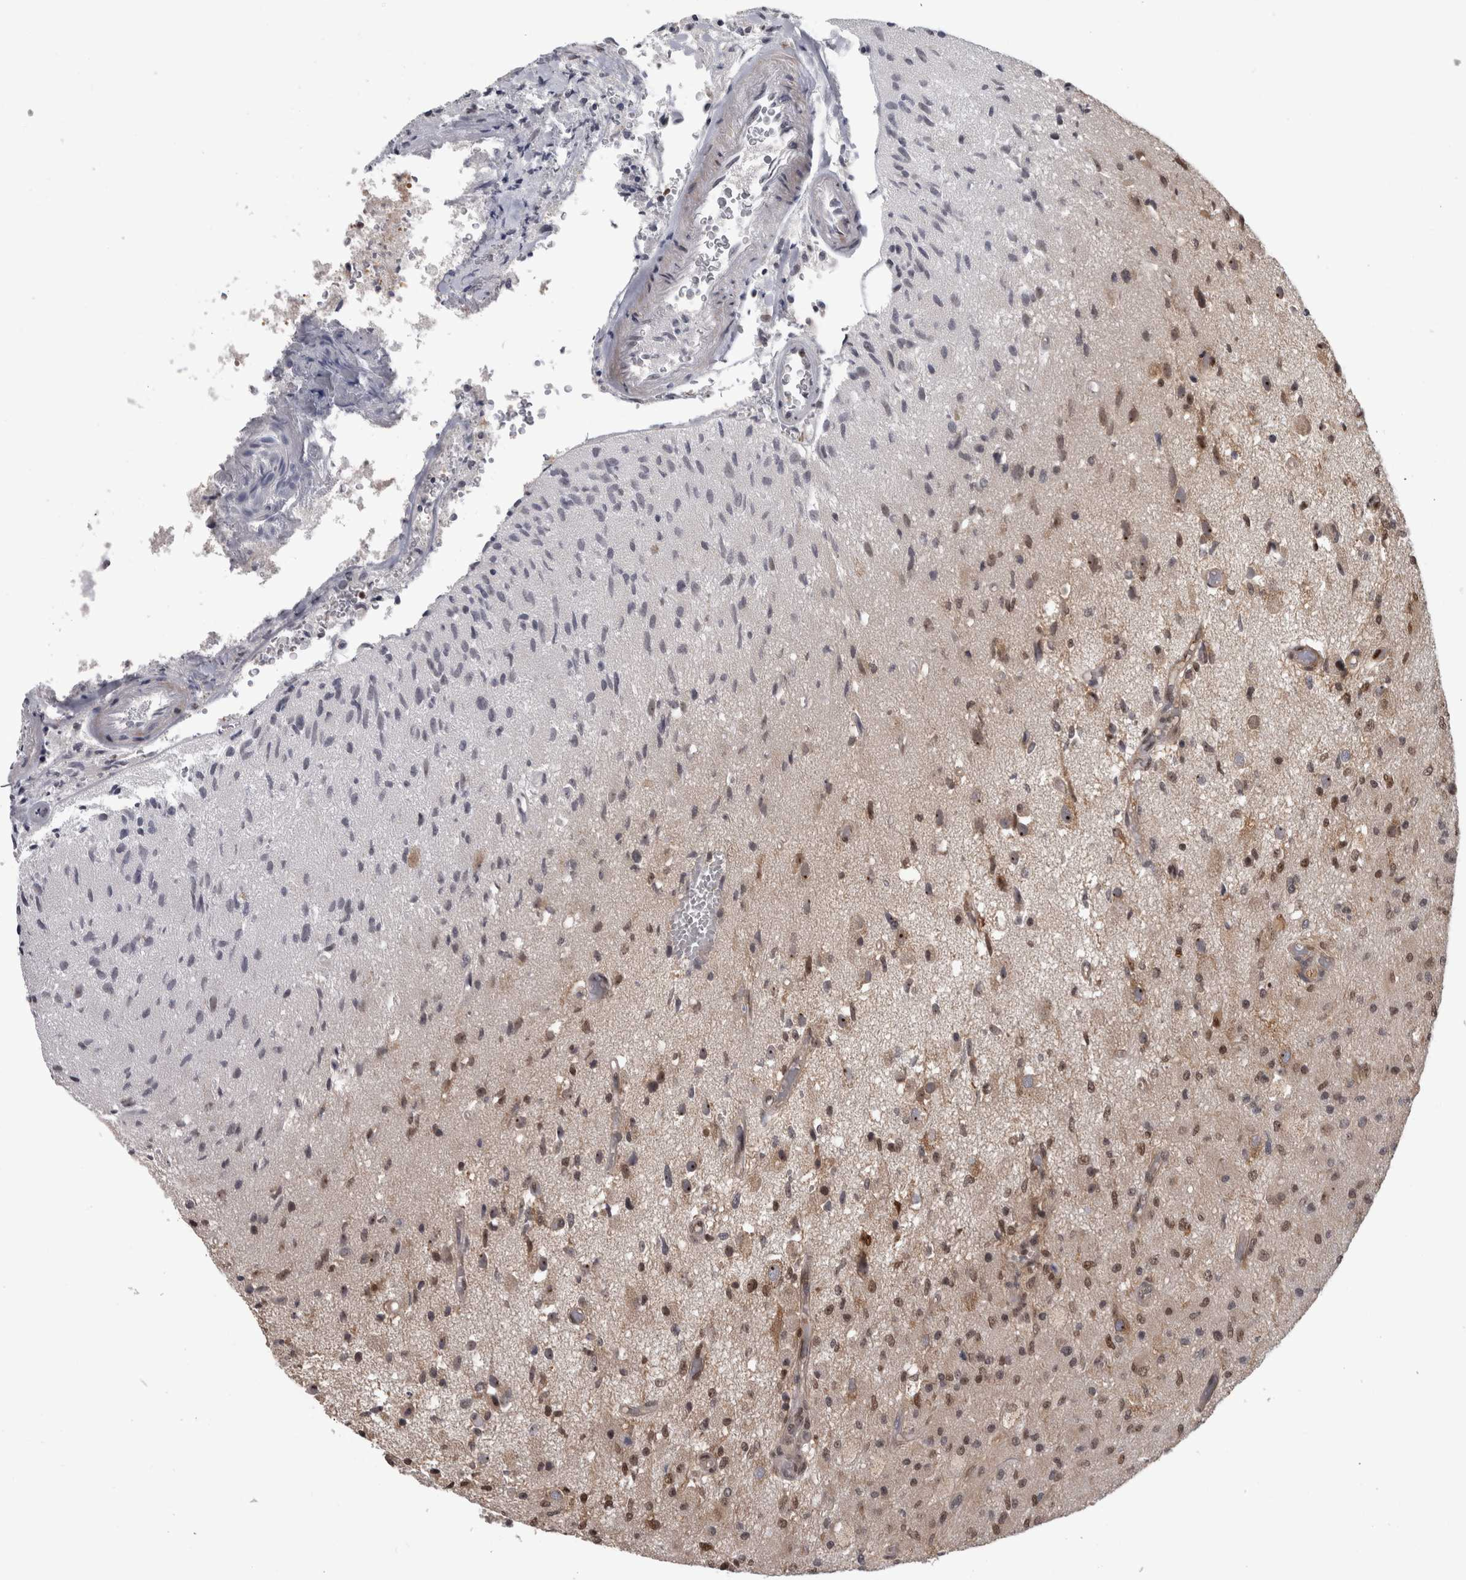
{"staining": {"intensity": "moderate", "quantity": "25%-75%", "location": "nuclear"}, "tissue": "glioma", "cell_type": "Tumor cells", "image_type": "cancer", "snomed": [{"axis": "morphology", "description": "Normal tissue, NOS"}, {"axis": "morphology", "description": "Glioma, malignant, High grade"}, {"axis": "topography", "description": "Cerebral cortex"}], "caption": "Immunohistochemical staining of malignant glioma (high-grade) shows medium levels of moderate nuclear protein expression in approximately 25%-75% of tumor cells.", "gene": "TDRD7", "patient": {"sex": "male", "age": 77}}